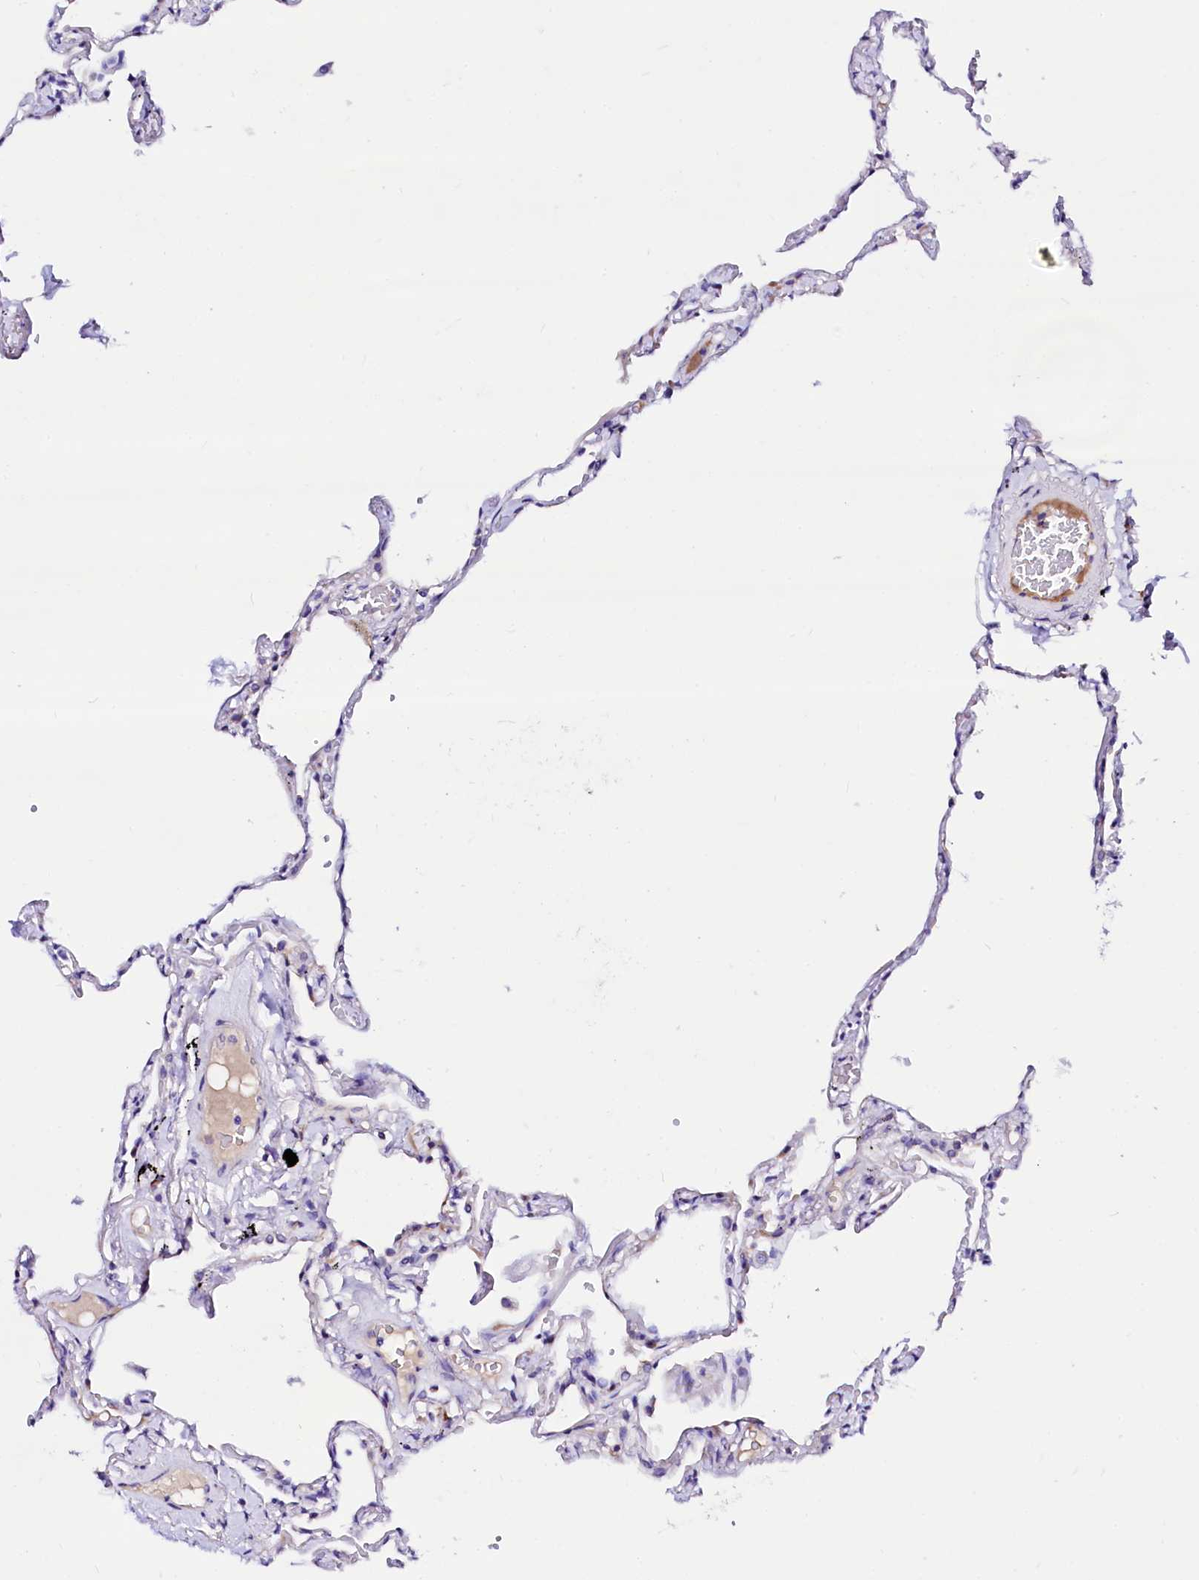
{"staining": {"intensity": "negative", "quantity": "none", "location": "none"}, "tissue": "lung", "cell_type": "Alveolar cells", "image_type": "normal", "snomed": [{"axis": "morphology", "description": "Normal tissue, NOS"}, {"axis": "topography", "description": "Lung"}], "caption": "High magnification brightfield microscopy of benign lung stained with DAB (3,3'-diaminobenzidine) (brown) and counterstained with hematoxylin (blue): alveolar cells show no significant positivity.", "gene": "BTBD16", "patient": {"sex": "female", "age": 67}}